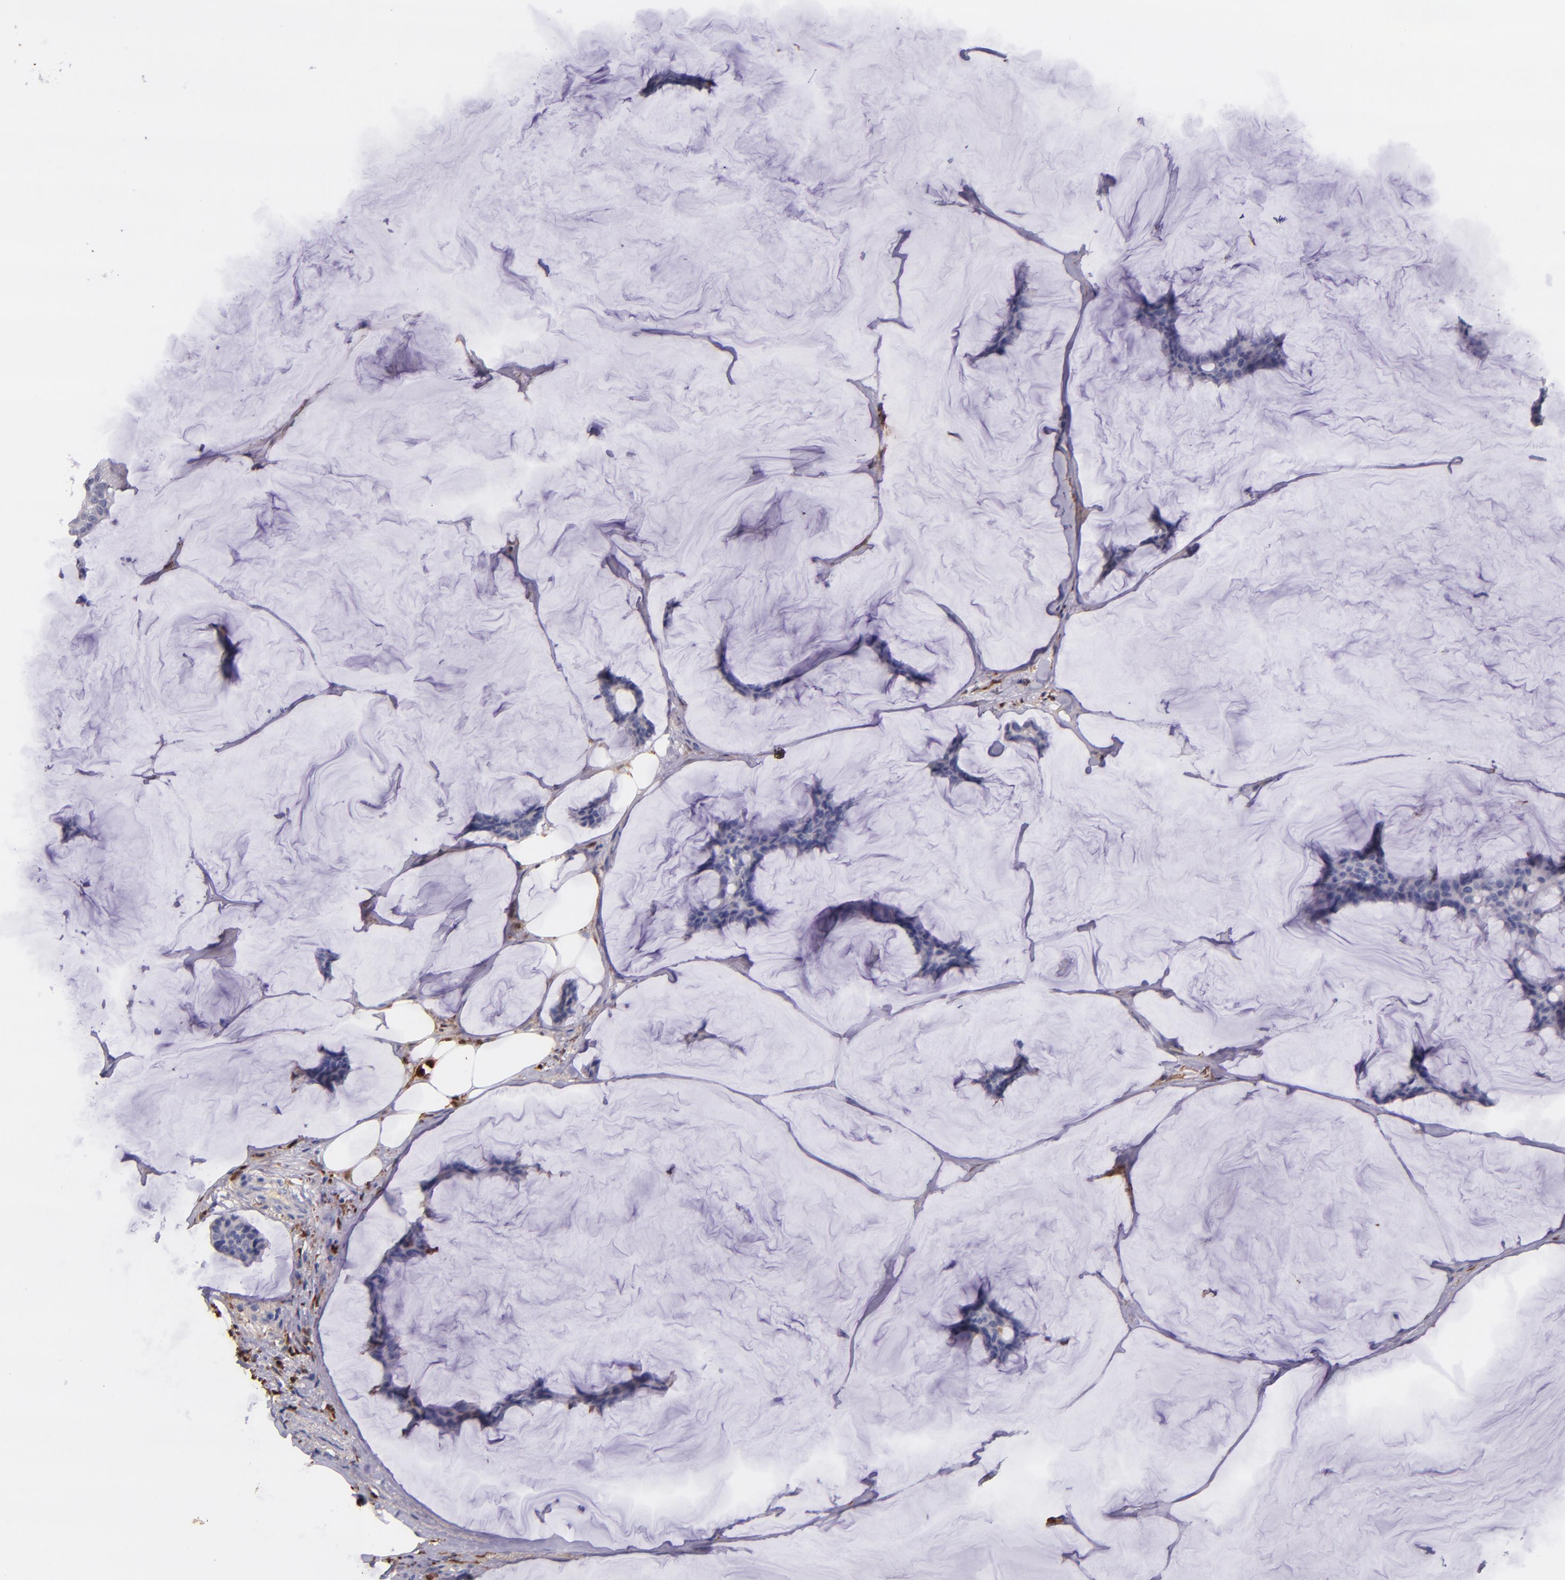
{"staining": {"intensity": "negative", "quantity": "none", "location": "none"}, "tissue": "breast cancer", "cell_type": "Tumor cells", "image_type": "cancer", "snomed": [{"axis": "morphology", "description": "Duct carcinoma"}, {"axis": "topography", "description": "Breast"}], "caption": "Tumor cells are negative for protein expression in human breast cancer.", "gene": "F13A1", "patient": {"sex": "female", "age": 93}}